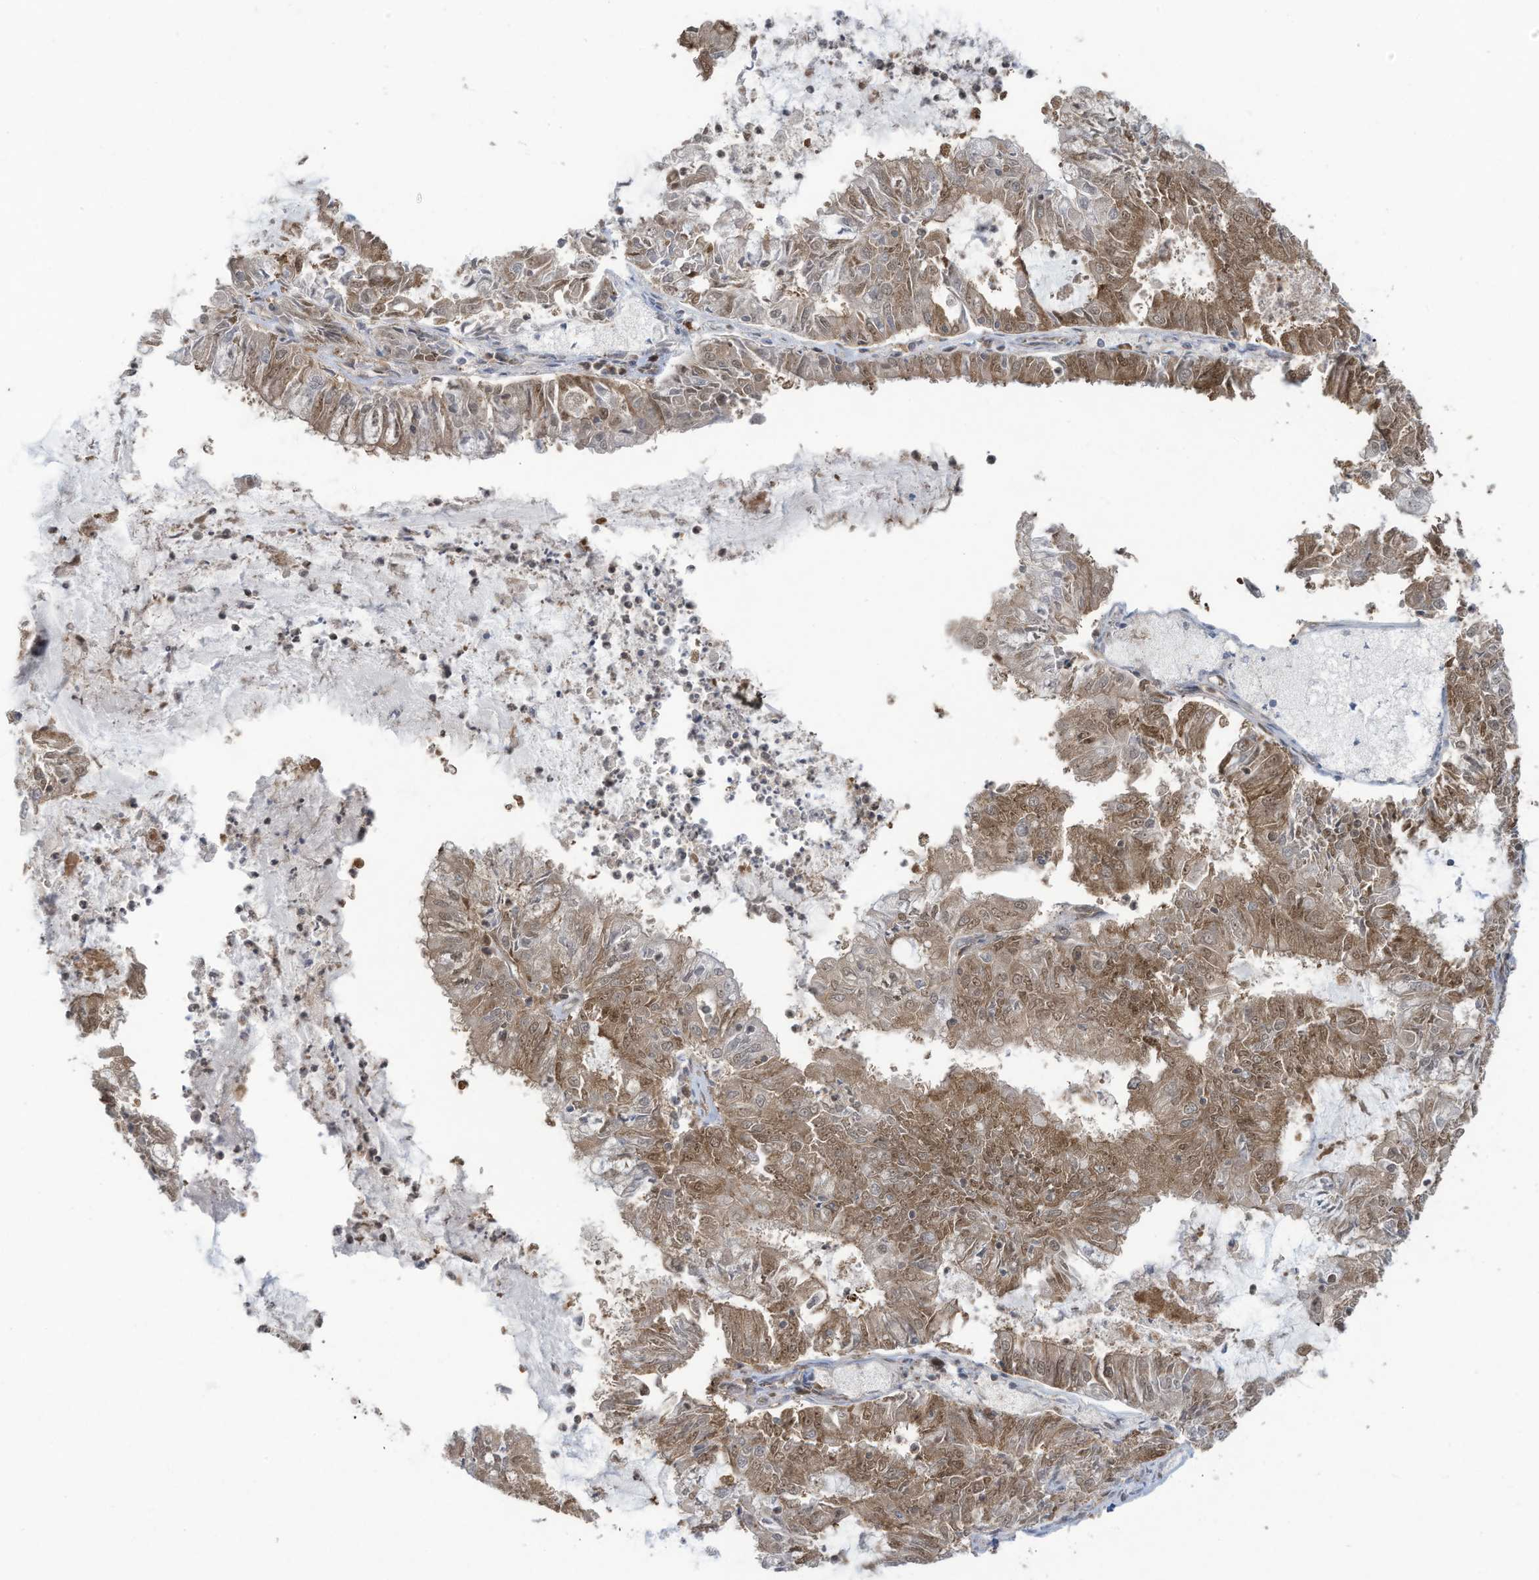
{"staining": {"intensity": "moderate", "quantity": ">75%", "location": "cytoplasmic/membranous,nuclear"}, "tissue": "endometrial cancer", "cell_type": "Tumor cells", "image_type": "cancer", "snomed": [{"axis": "morphology", "description": "Adenocarcinoma, NOS"}, {"axis": "topography", "description": "Endometrium"}], "caption": "Moderate cytoplasmic/membranous and nuclear positivity is appreciated in about >75% of tumor cells in endometrial cancer.", "gene": "OLA1", "patient": {"sex": "female", "age": 57}}